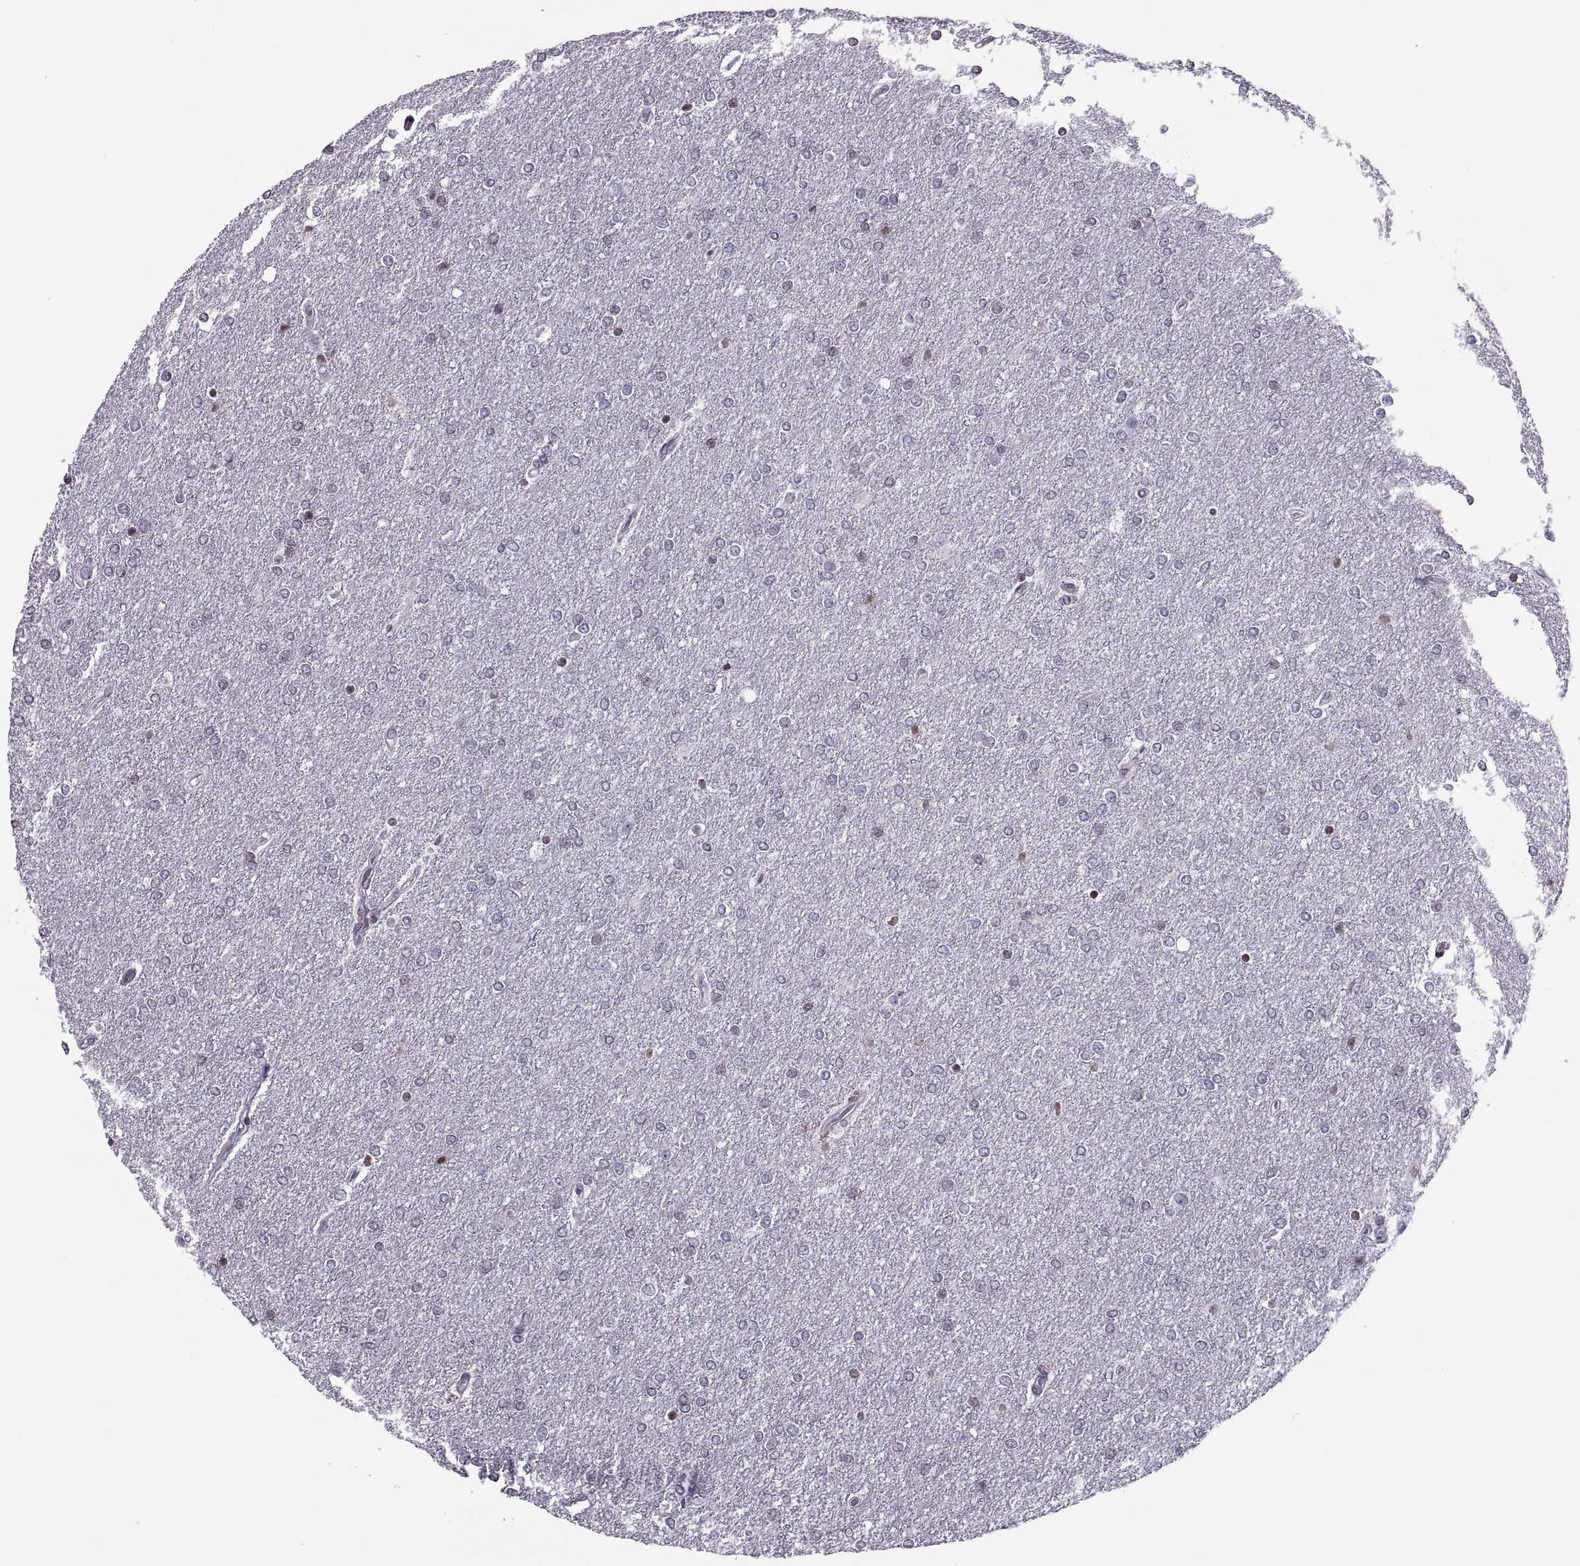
{"staining": {"intensity": "negative", "quantity": "none", "location": "none"}, "tissue": "glioma", "cell_type": "Tumor cells", "image_type": "cancer", "snomed": [{"axis": "morphology", "description": "Glioma, malignant, High grade"}, {"axis": "topography", "description": "Brain"}], "caption": "Glioma was stained to show a protein in brown. There is no significant staining in tumor cells. The staining is performed using DAB brown chromogen with nuclei counter-stained in using hematoxylin.", "gene": "H1-8", "patient": {"sex": "female", "age": 61}}